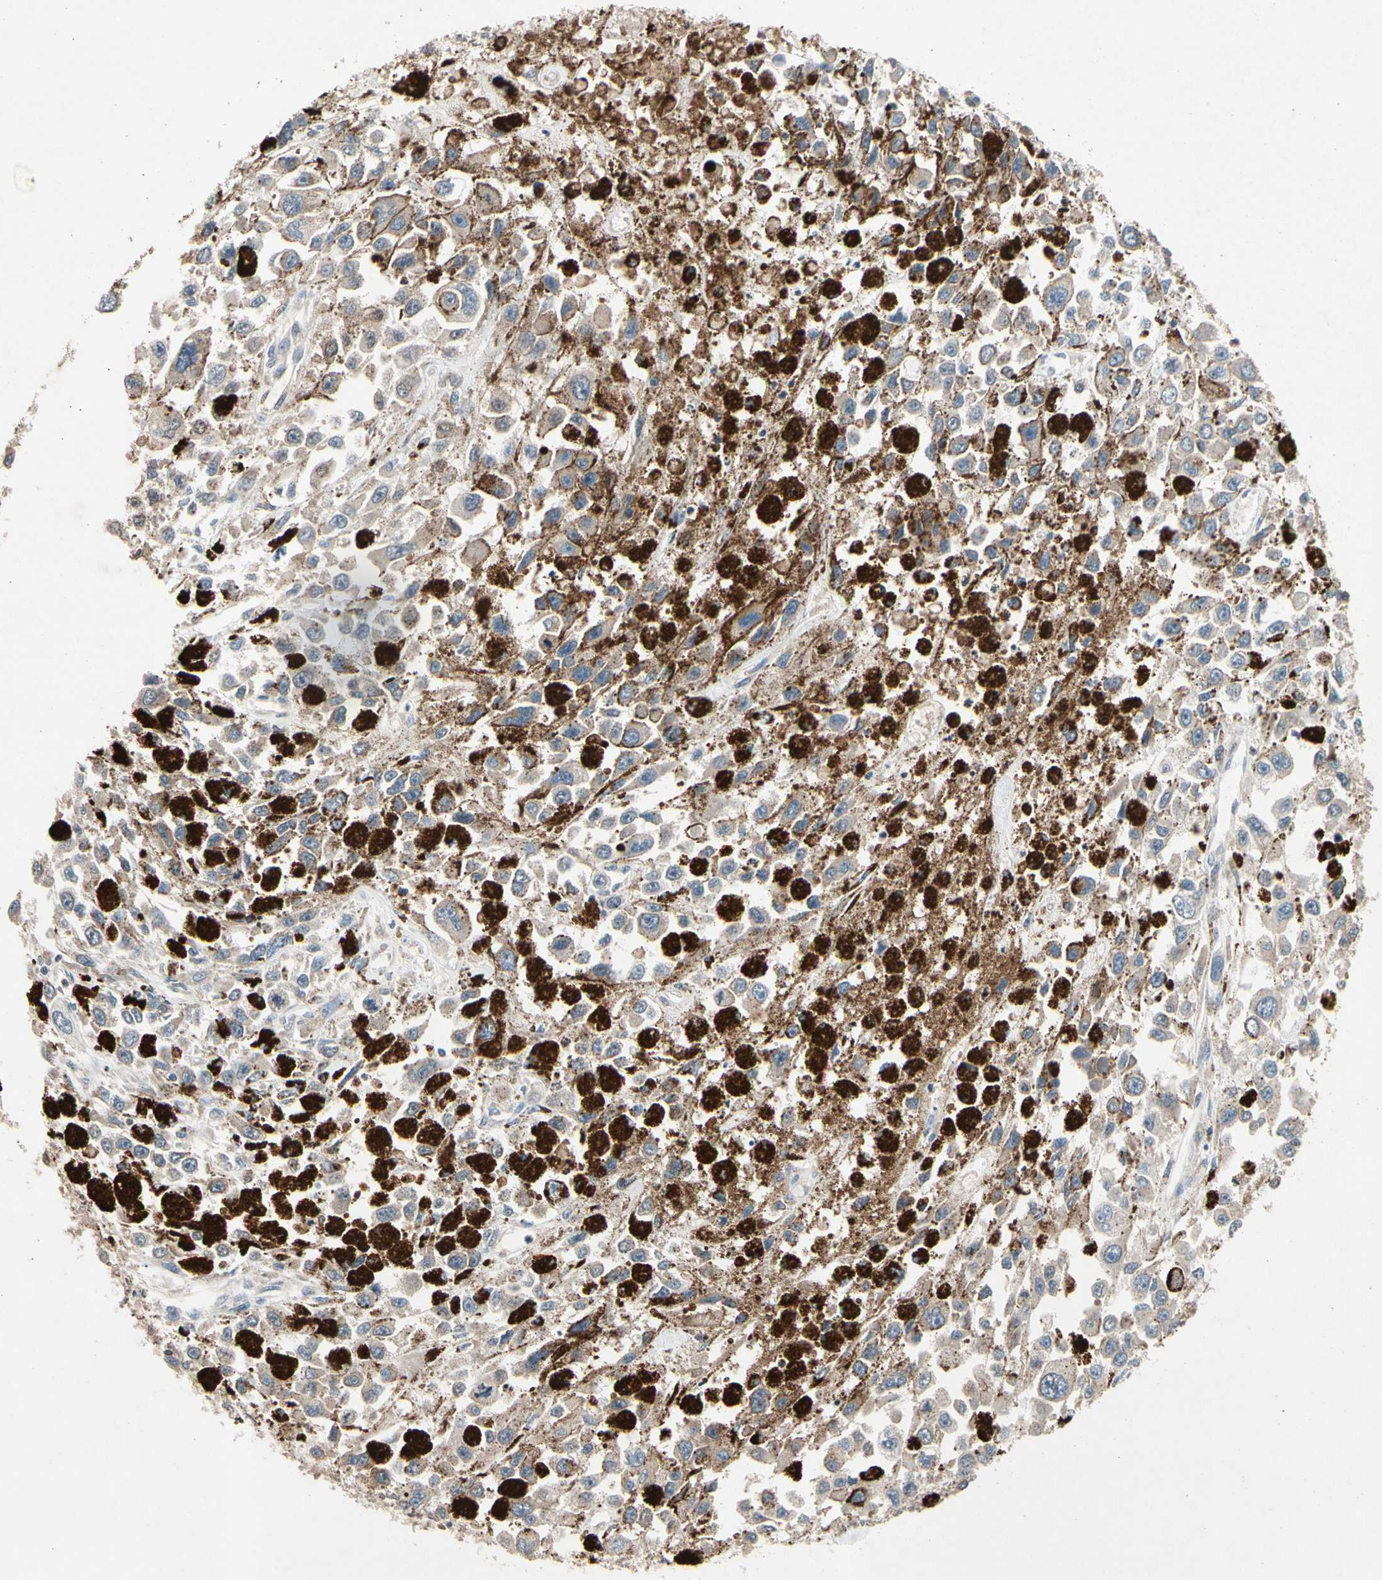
{"staining": {"intensity": "weak", "quantity": ">75%", "location": "cytoplasmic/membranous"}, "tissue": "melanoma", "cell_type": "Tumor cells", "image_type": "cancer", "snomed": [{"axis": "morphology", "description": "Malignant melanoma, Metastatic site"}, {"axis": "topography", "description": "Lymph node"}], "caption": "Protein staining by immunohistochemistry (IHC) shows weak cytoplasmic/membranous positivity in approximately >75% of tumor cells in malignant melanoma (metastatic site).", "gene": "PRDX4", "patient": {"sex": "male", "age": 59}}